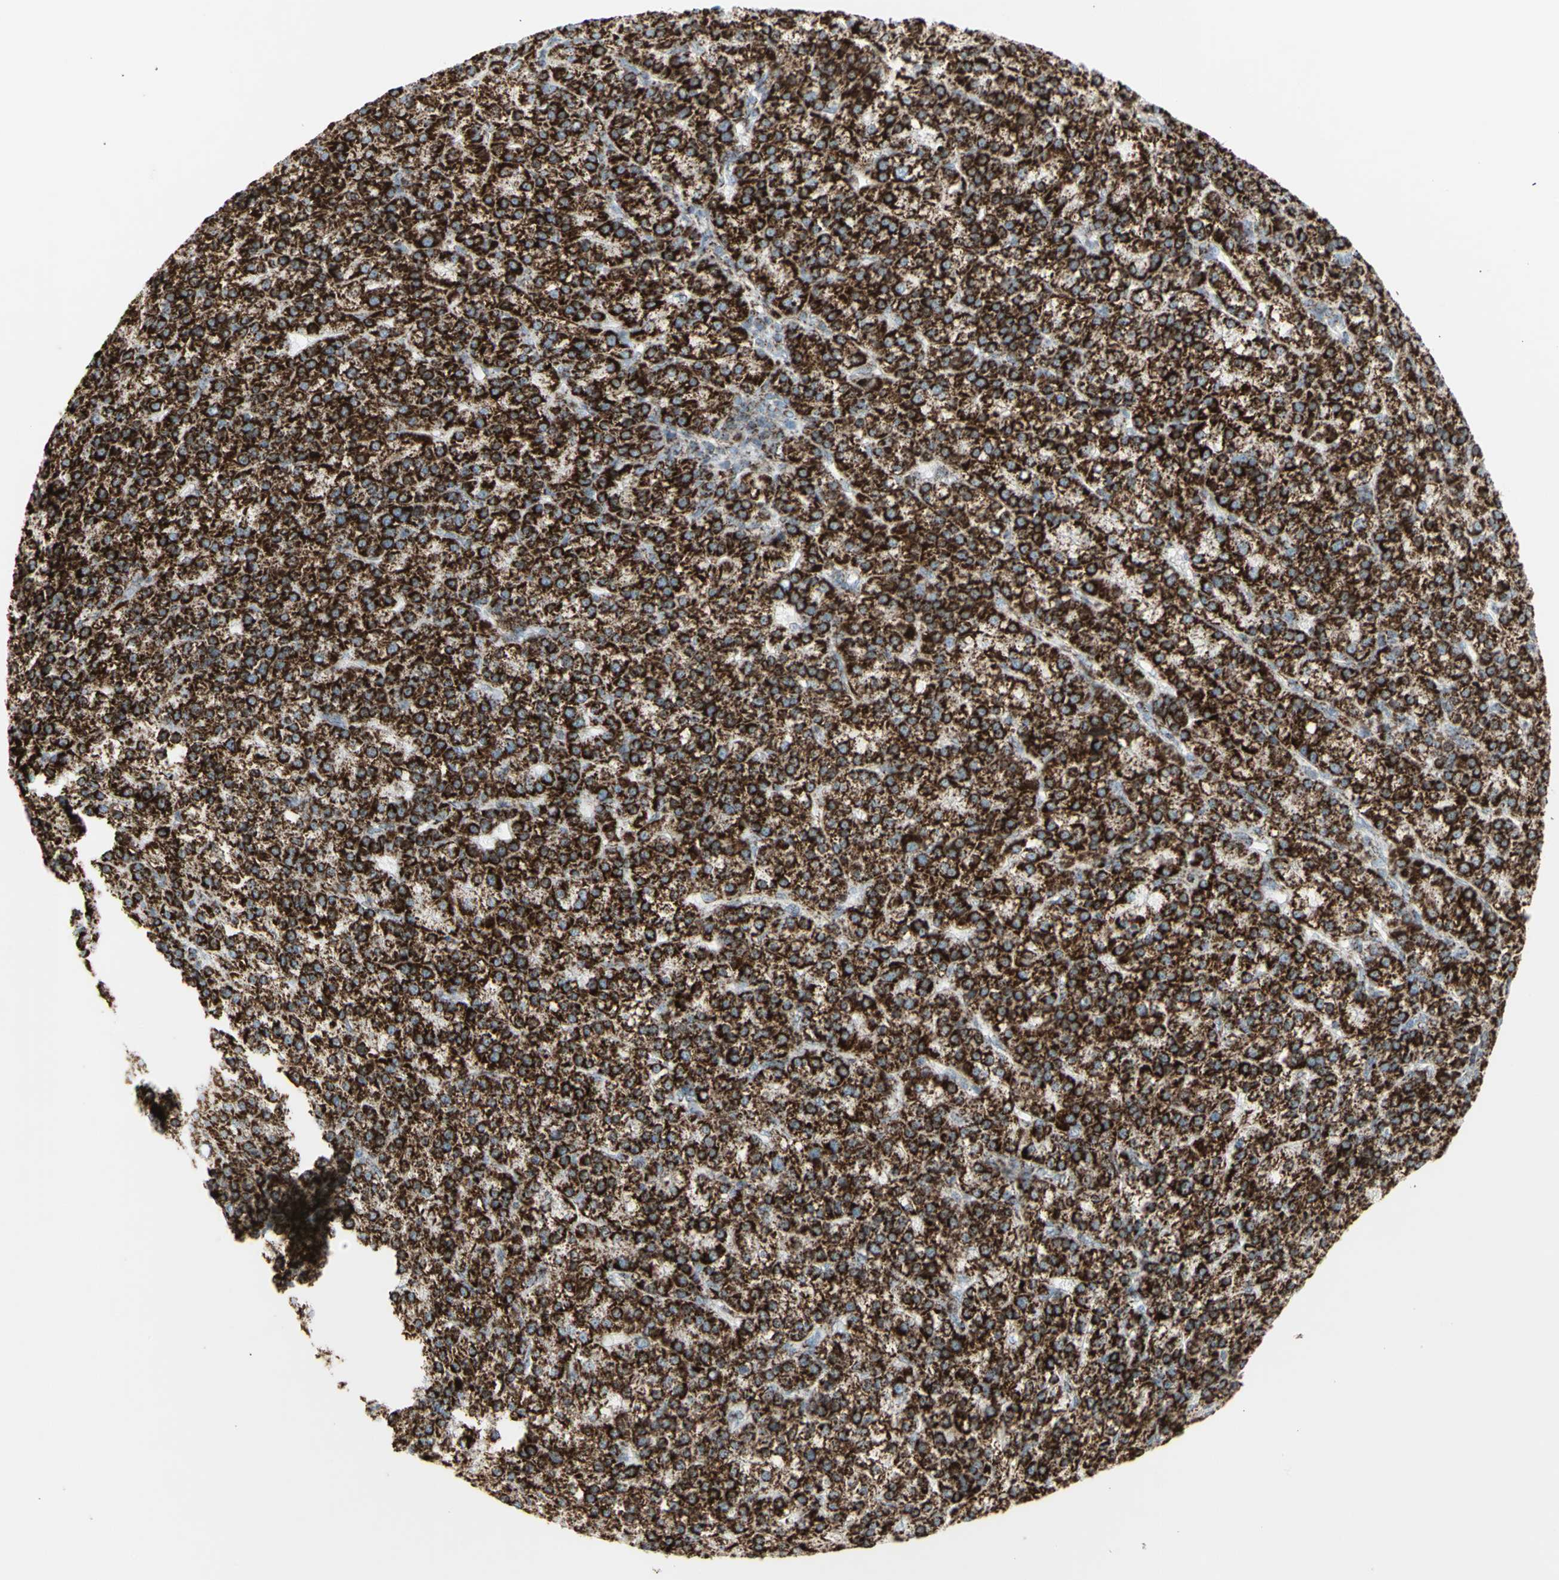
{"staining": {"intensity": "strong", "quantity": ">75%", "location": "cytoplasmic/membranous"}, "tissue": "liver cancer", "cell_type": "Tumor cells", "image_type": "cancer", "snomed": [{"axis": "morphology", "description": "Carcinoma, Hepatocellular, NOS"}, {"axis": "topography", "description": "Liver"}], "caption": "High-magnification brightfield microscopy of liver cancer stained with DAB (brown) and counterstained with hematoxylin (blue). tumor cells exhibit strong cytoplasmic/membranous positivity is identified in about>75% of cells.", "gene": "PLGRKT", "patient": {"sex": "female", "age": 58}}